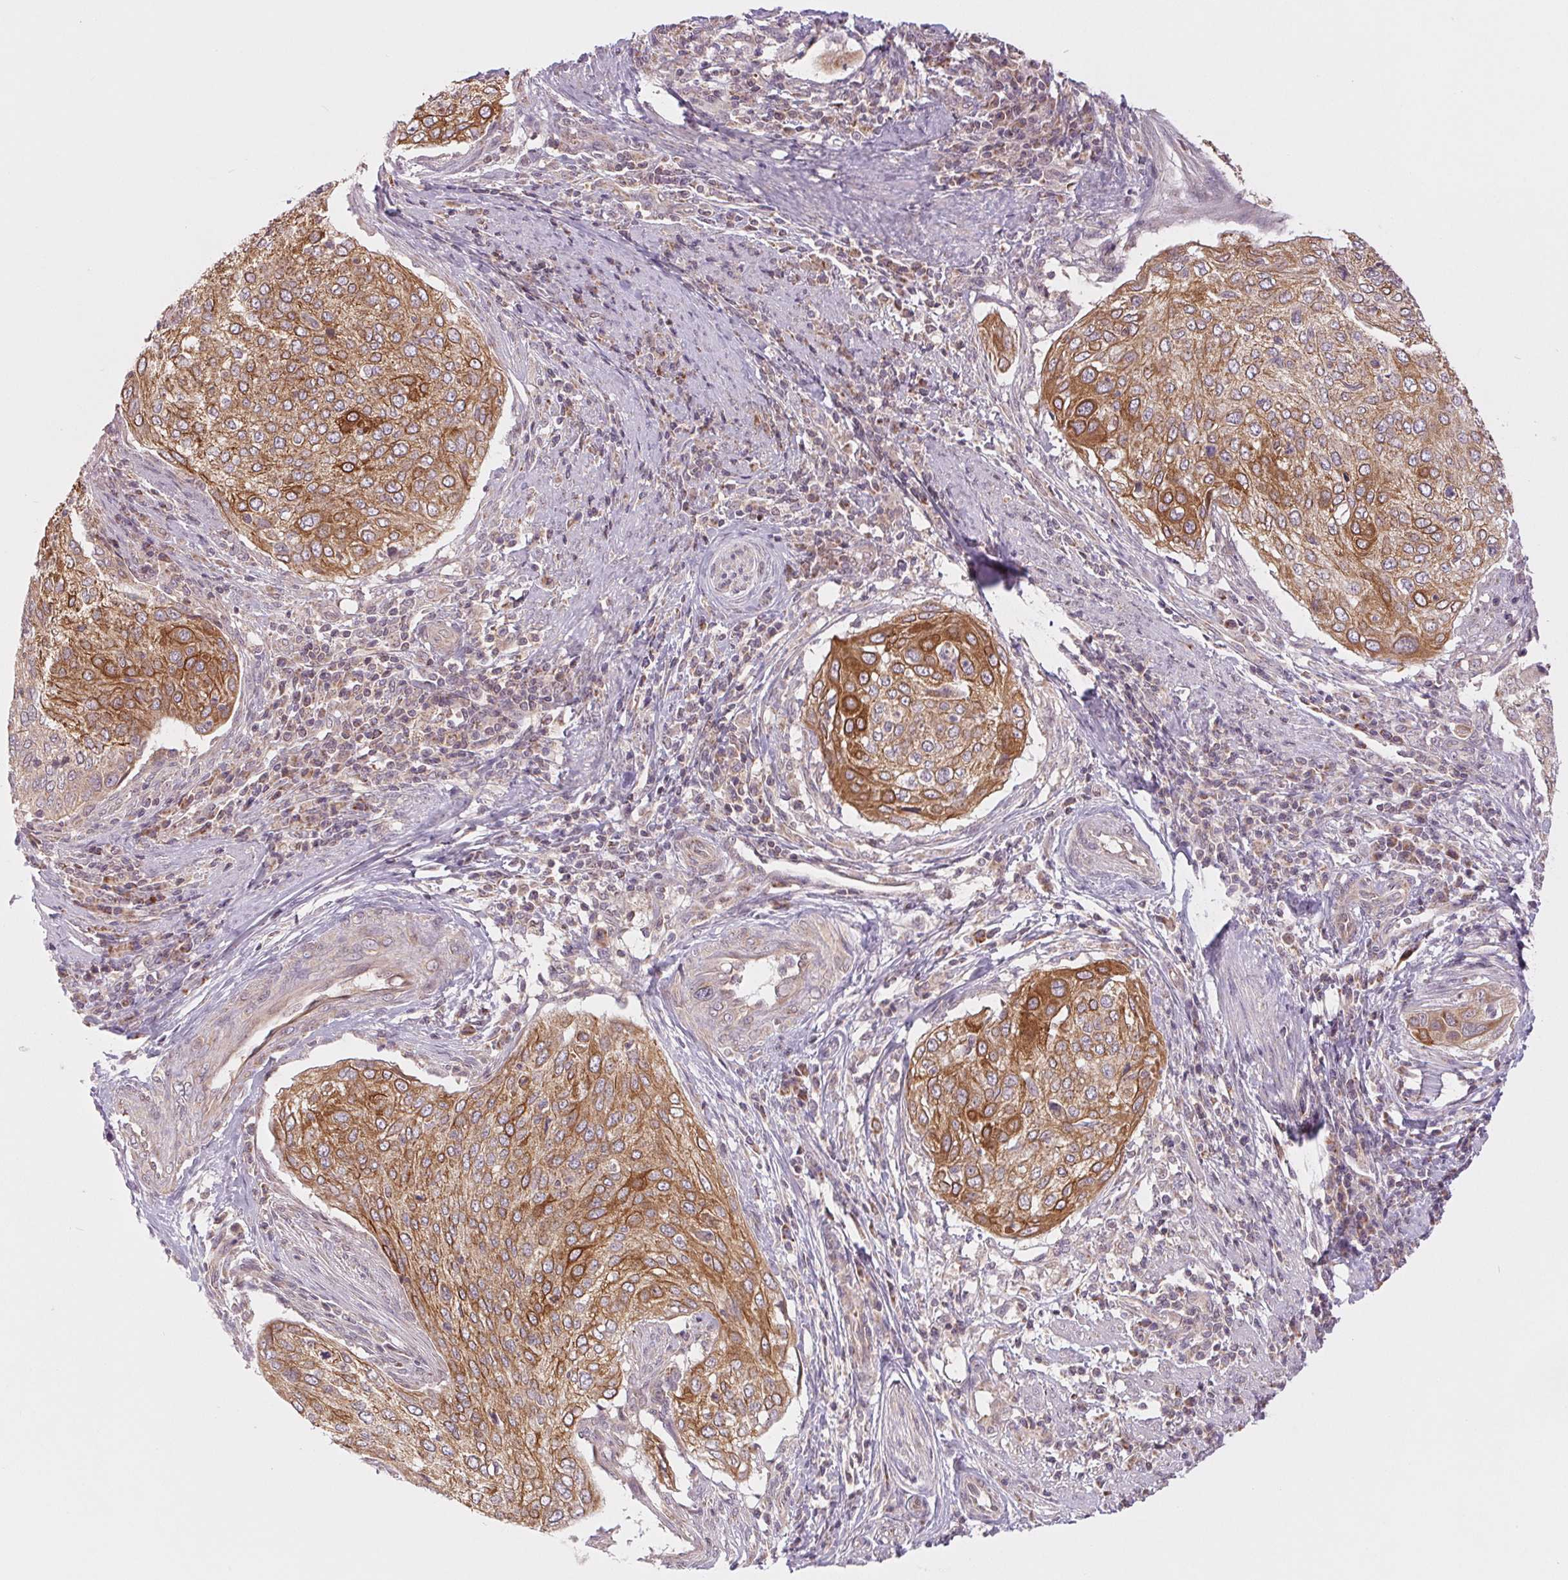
{"staining": {"intensity": "moderate", "quantity": ">75%", "location": "cytoplasmic/membranous"}, "tissue": "cervical cancer", "cell_type": "Tumor cells", "image_type": "cancer", "snomed": [{"axis": "morphology", "description": "Squamous cell carcinoma, NOS"}, {"axis": "topography", "description": "Cervix"}], "caption": "A high-resolution micrograph shows immunohistochemistry (IHC) staining of squamous cell carcinoma (cervical), which shows moderate cytoplasmic/membranous positivity in approximately >75% of tumor cells.", "gene": "MAP3K5", "patient": {"sex": "female", "age": 38}}